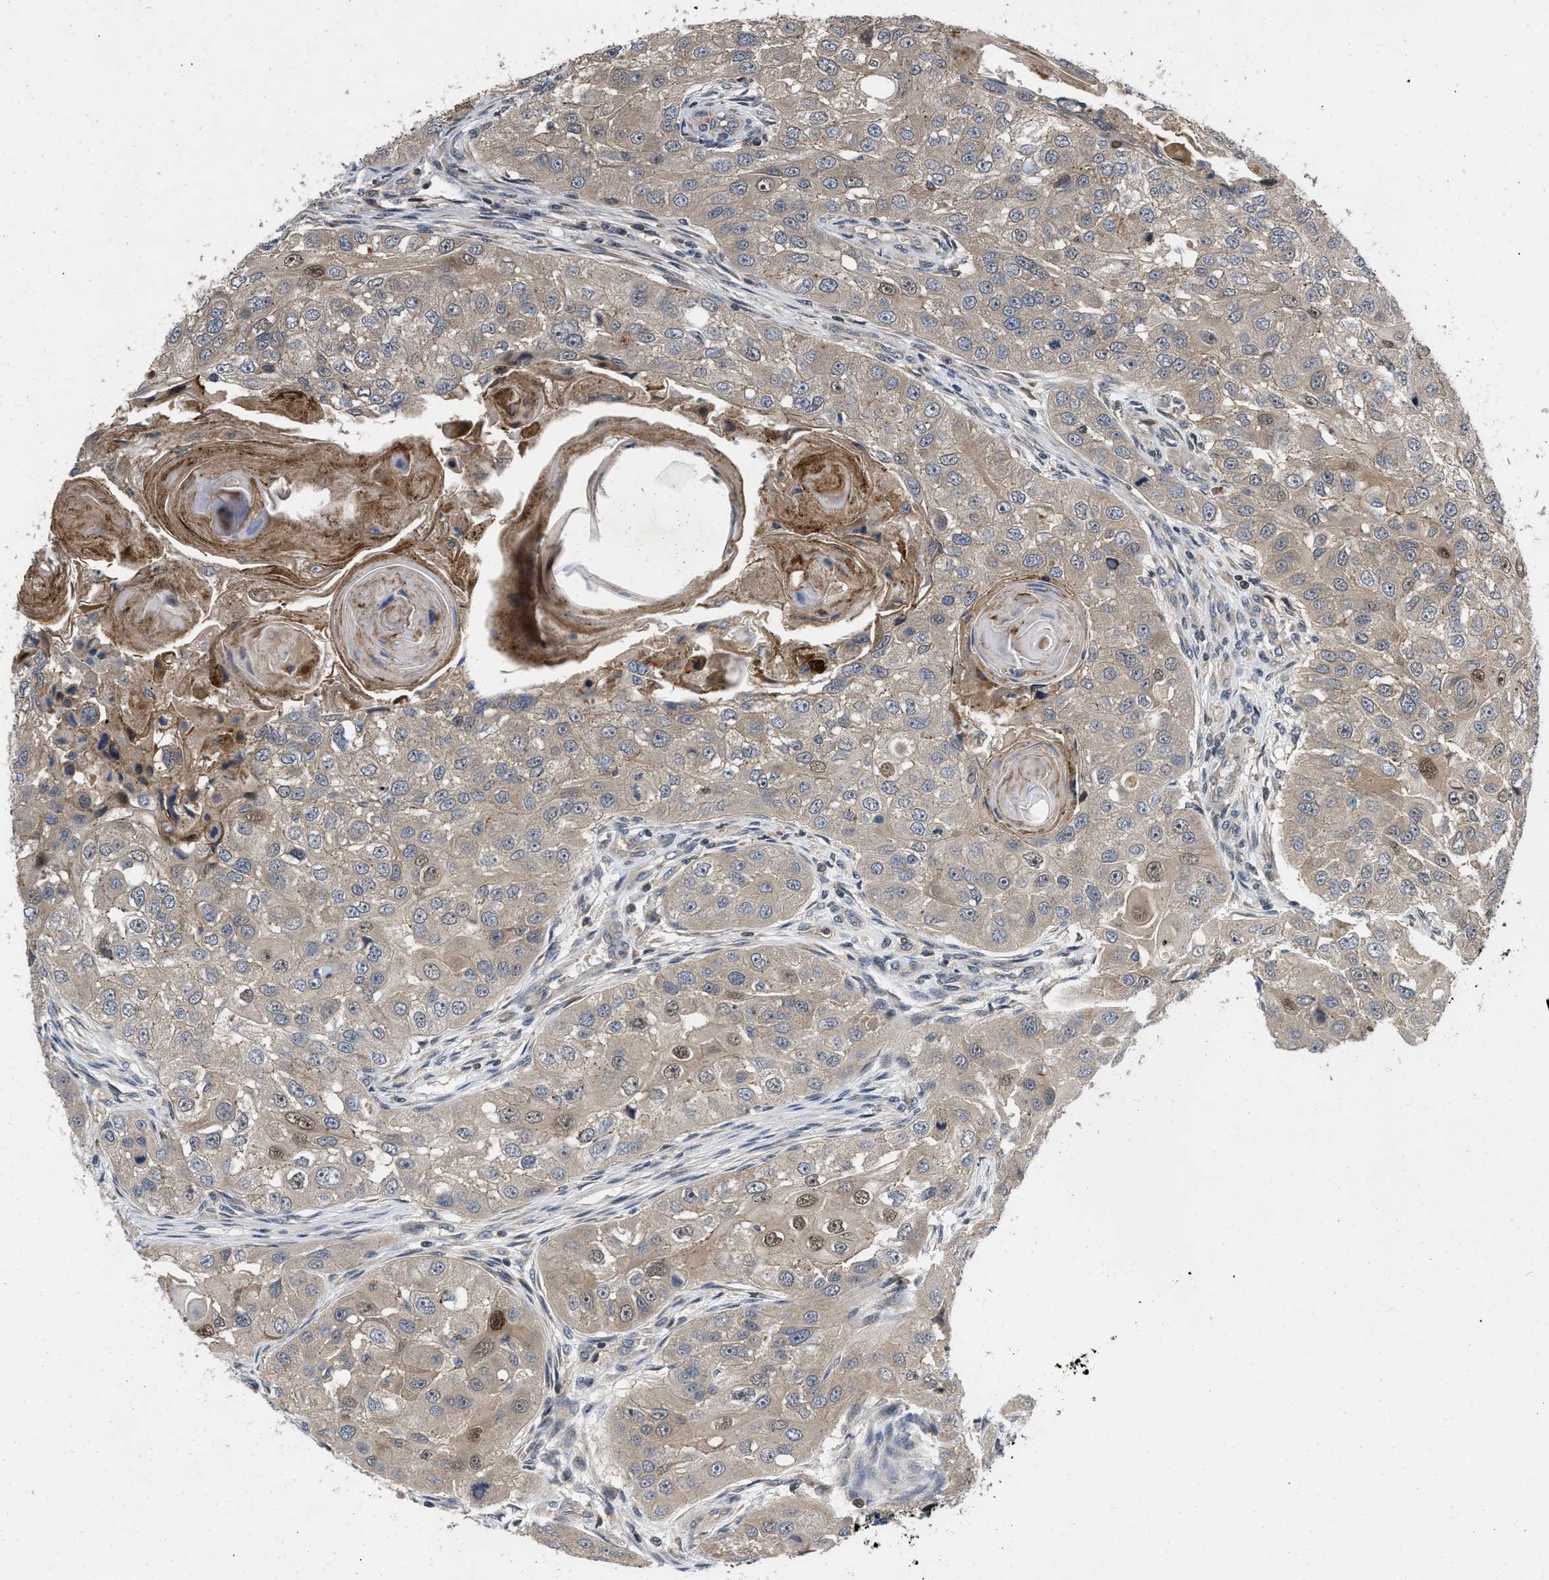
{"staining": {"intensity": "weak", "quantity": ">75%", "location": "cytoplasmic/membranous,nuclear"}, "tissue": "head and neck cancer", "cell_type": "Tumor cells", "image_type": "cancer", "snomed": [{"axis": "morphology", "description": "Normal tissue, NOS"}, {"axis": "morphology", "description": "Squamous cell carcinoma, NOS"}, {"axis": "topography", "description": "Skeletal muscle"}, {"axis": "topography", "description": "Head-Neck"}], "caption": "Immunohistochemical staining of squamous cell carcinoma (head and neck) exhibits weak cytoplasmic/membranous and nuclear protein expression in approximately >75% of tumor cells. (DAB = brown stain, brightfield microscopy at high magnification).", "gene": "PRDM14", "patient": {"sex": "male", "age": 51}}